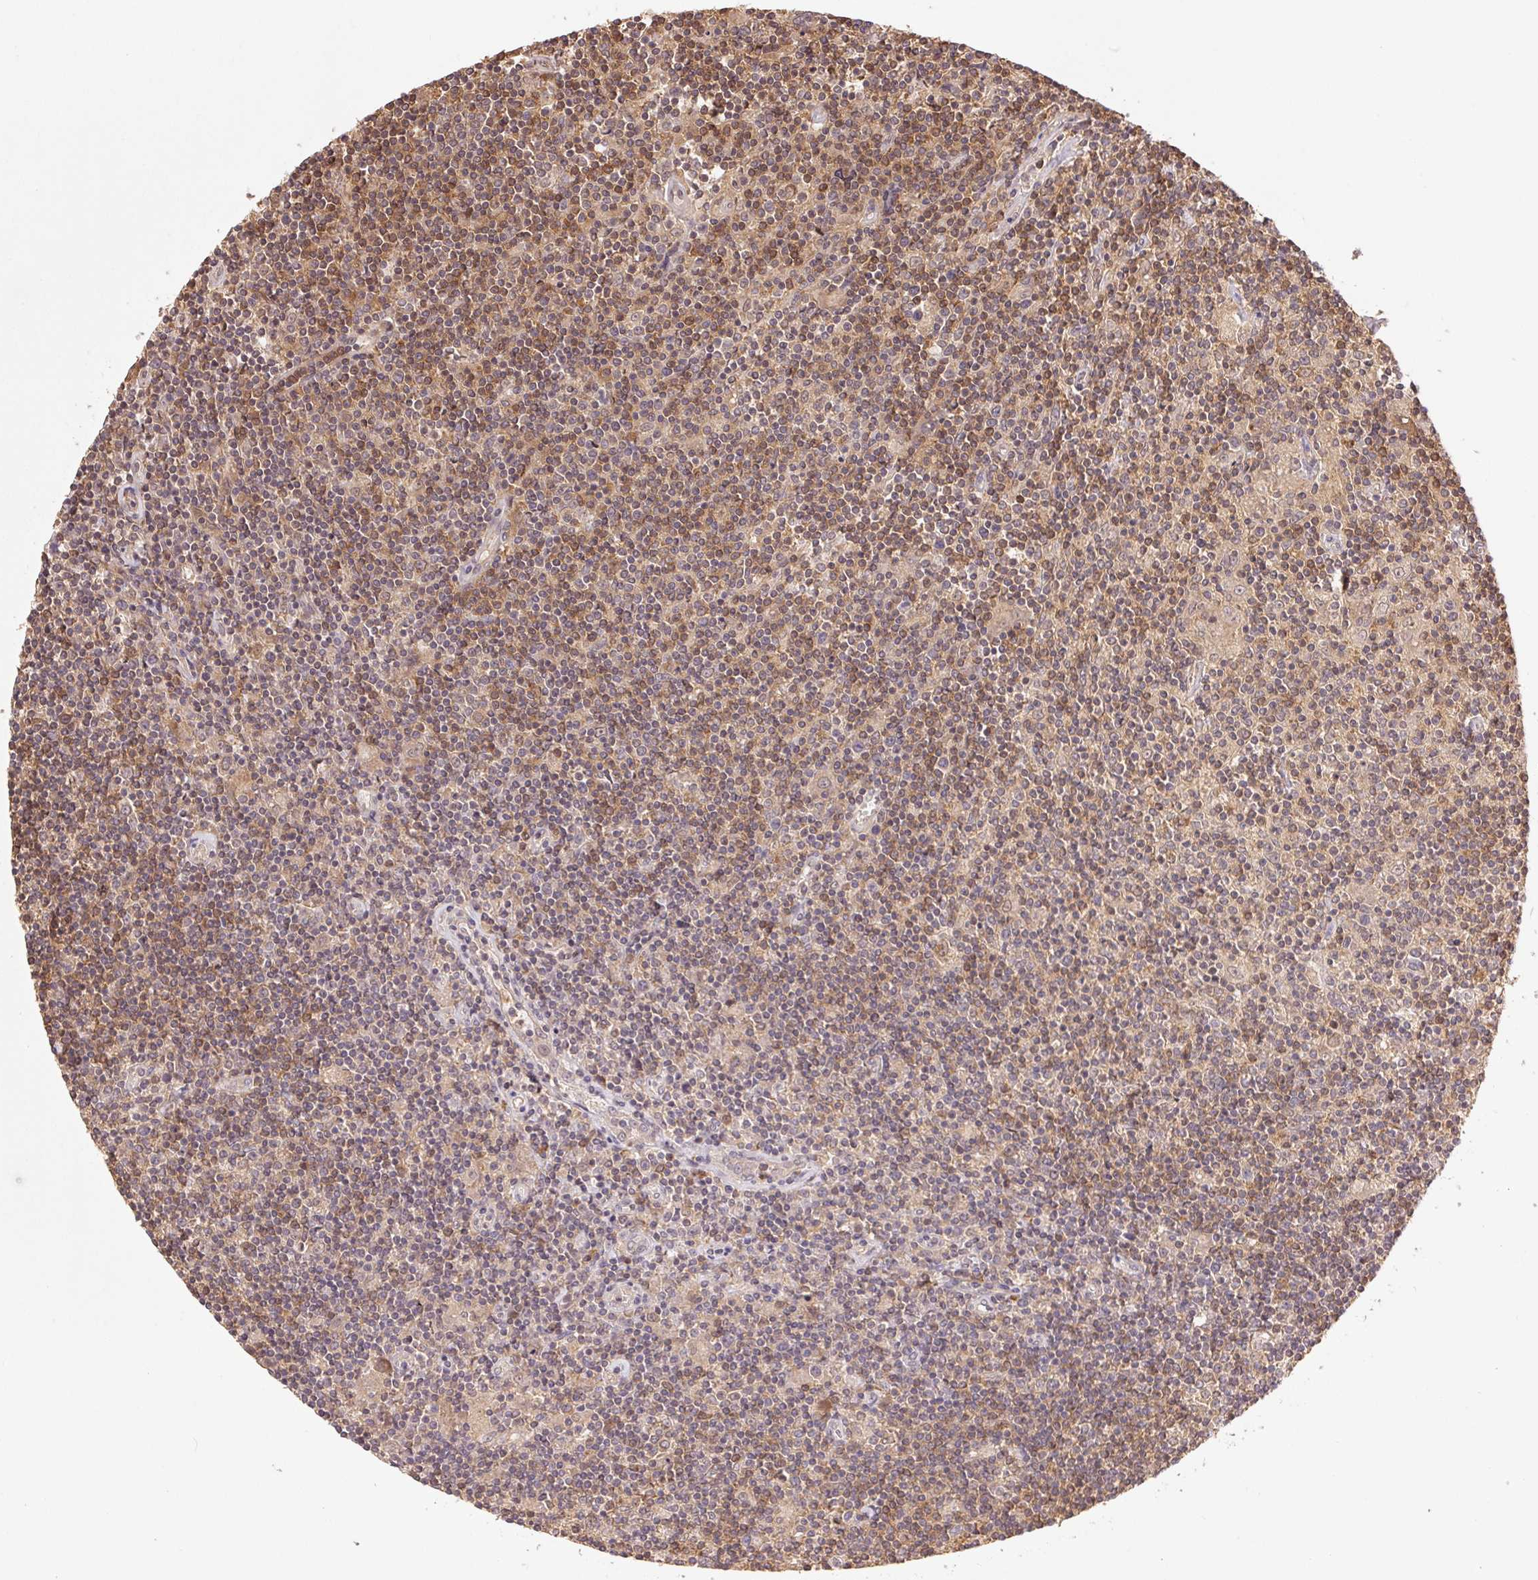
{"staining": {"intensity": "weak", "quantity": "25%-75%", "location": "cytoplasmic/membranous"}, "tissue": "lymphoma", "cell_type": "Tumor cells", "image_type": "cancer", "snomed": [{"axis": "morphology", "description": "Hodgkin's disease, NOS"}, {"axis": "topography", "description": "Lymph node"}], "caption": "Human lymphoma stained with a protein marker reveals weak staining in tumor cells.", "gene": "GDI2", "patient": {"sex": "male", "age": 40}}